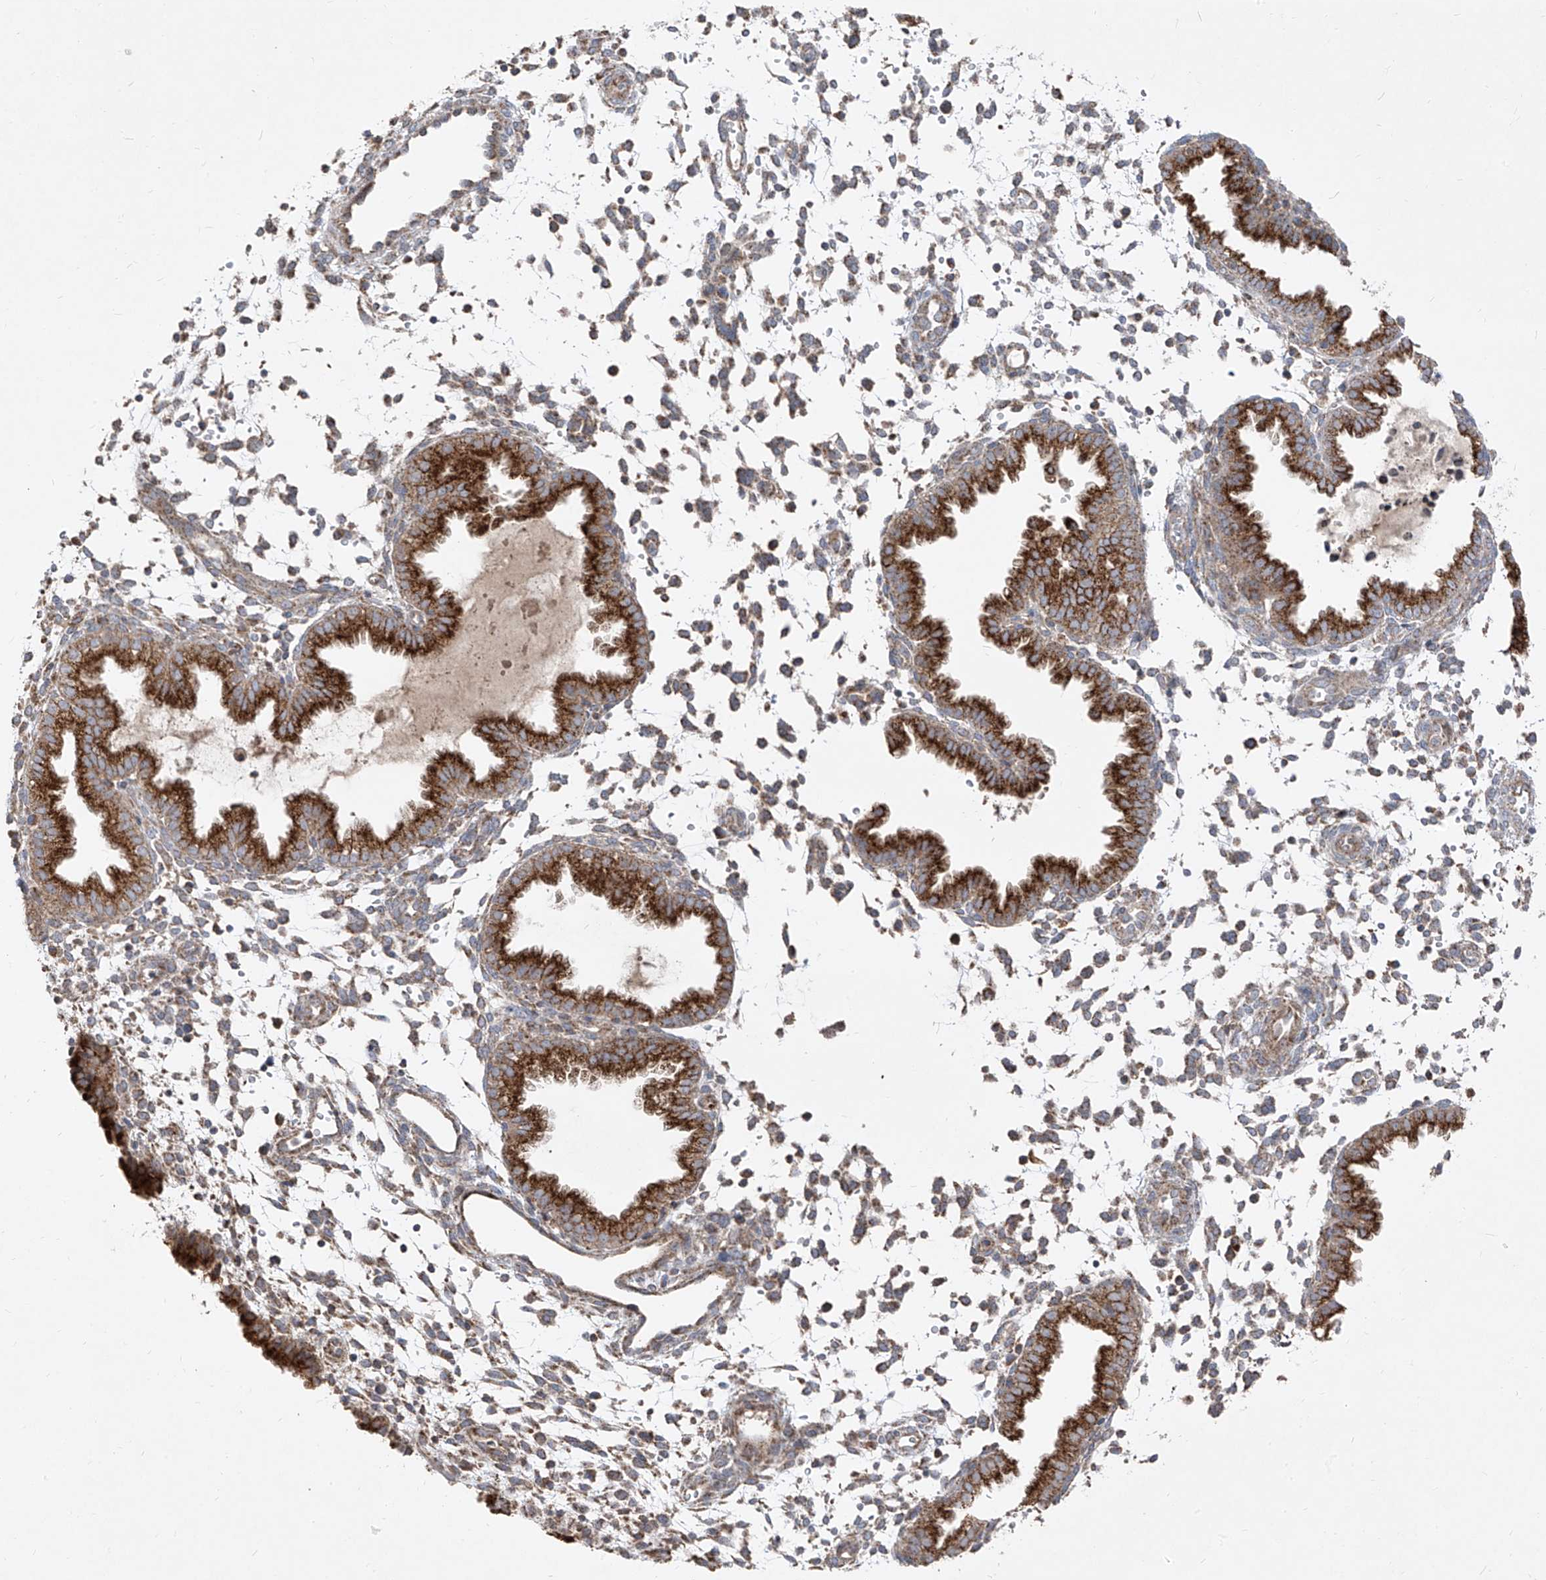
{"staining": {"intensity": "moderate", "quantity": "25%-75%", "location": "cytoplasmic/membranous"}, "tissue": "endometrium", "cell_type": "Cells in endometrial stroma", "image_type": "normal", "snomed": [{"axis": "morphology", "description": "Normal tissue, NOS"}, {"axis": "topography", "description": "Endometrium"}], "caption": "IHC staining of benign endometrium, which reveals medium levels of moderate cytoplasmic/membranous positivity in about 25%-75% of cells in endometrial stroma indicating moderate cytoplasmic/membranous protein positivity. The staining was performed using DAB (brown) for protein detection and nuclei were counterstained in hematoxylin (blue).", "gene": "ABCD3", "patient": {"sex": "female", "age": 33}}